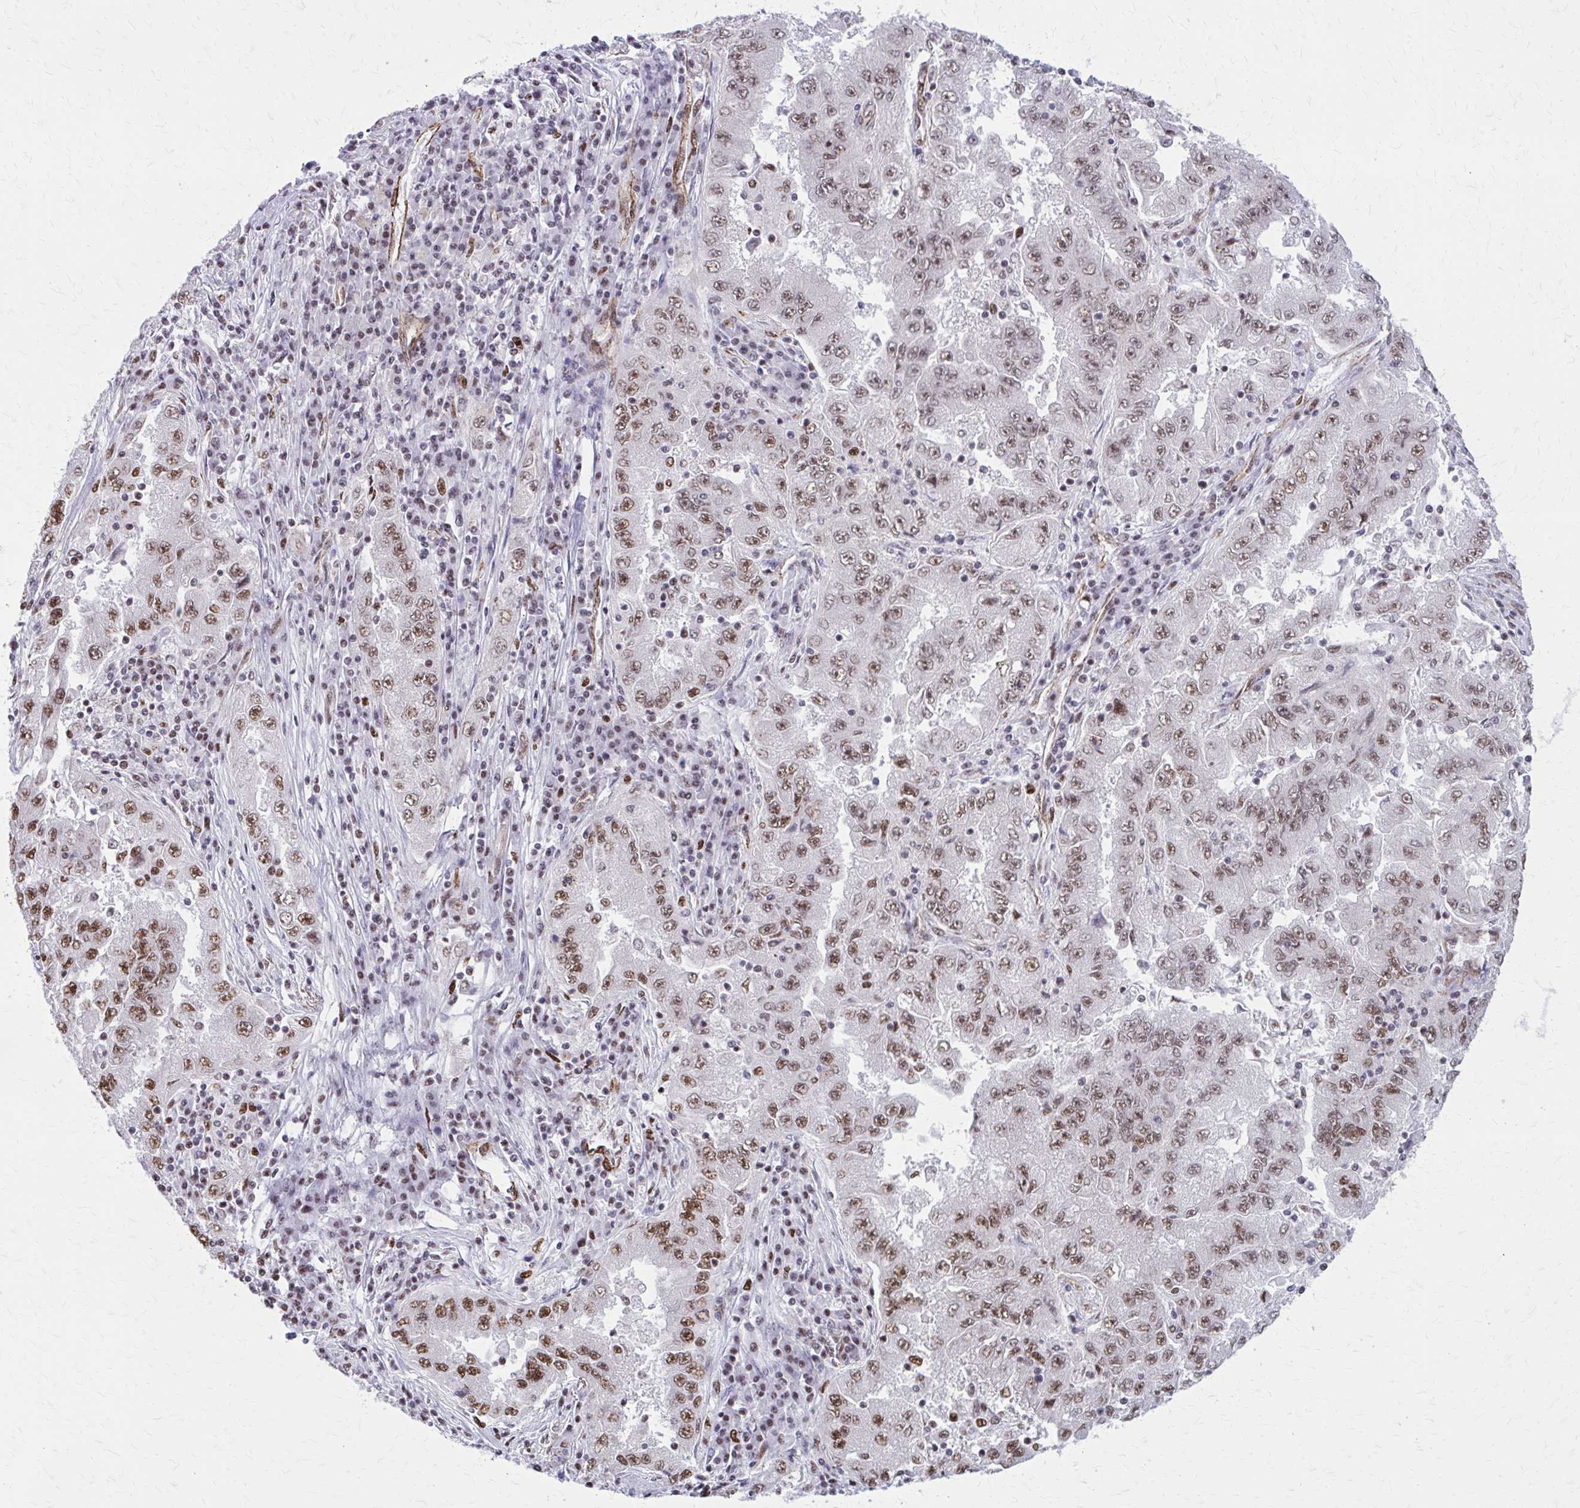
{"staining": {"intensity": "moderate", "quantity": ">75%", "location": "nuclear"}, "tissue": "lung cancer", "cell_type": "Tumor cells", "image_type": "cancer", "snomed": [{"axis": "morphology", "description": "Adenocarcinoma, NOS"}, {"axis": "morphology", "description": "Adenocarcinoma primary or metastatic"}, {"axis": "topography", "description": "Lung"}], "caption": "Approximately >75% of tumor cells in human lung adenocarcinoma reveal moderate nuclear protein positivity as visualized by brown immunohistochemical staining.", "gene": "NRBF2", "patient": {"sex": "male", "age": 74}}